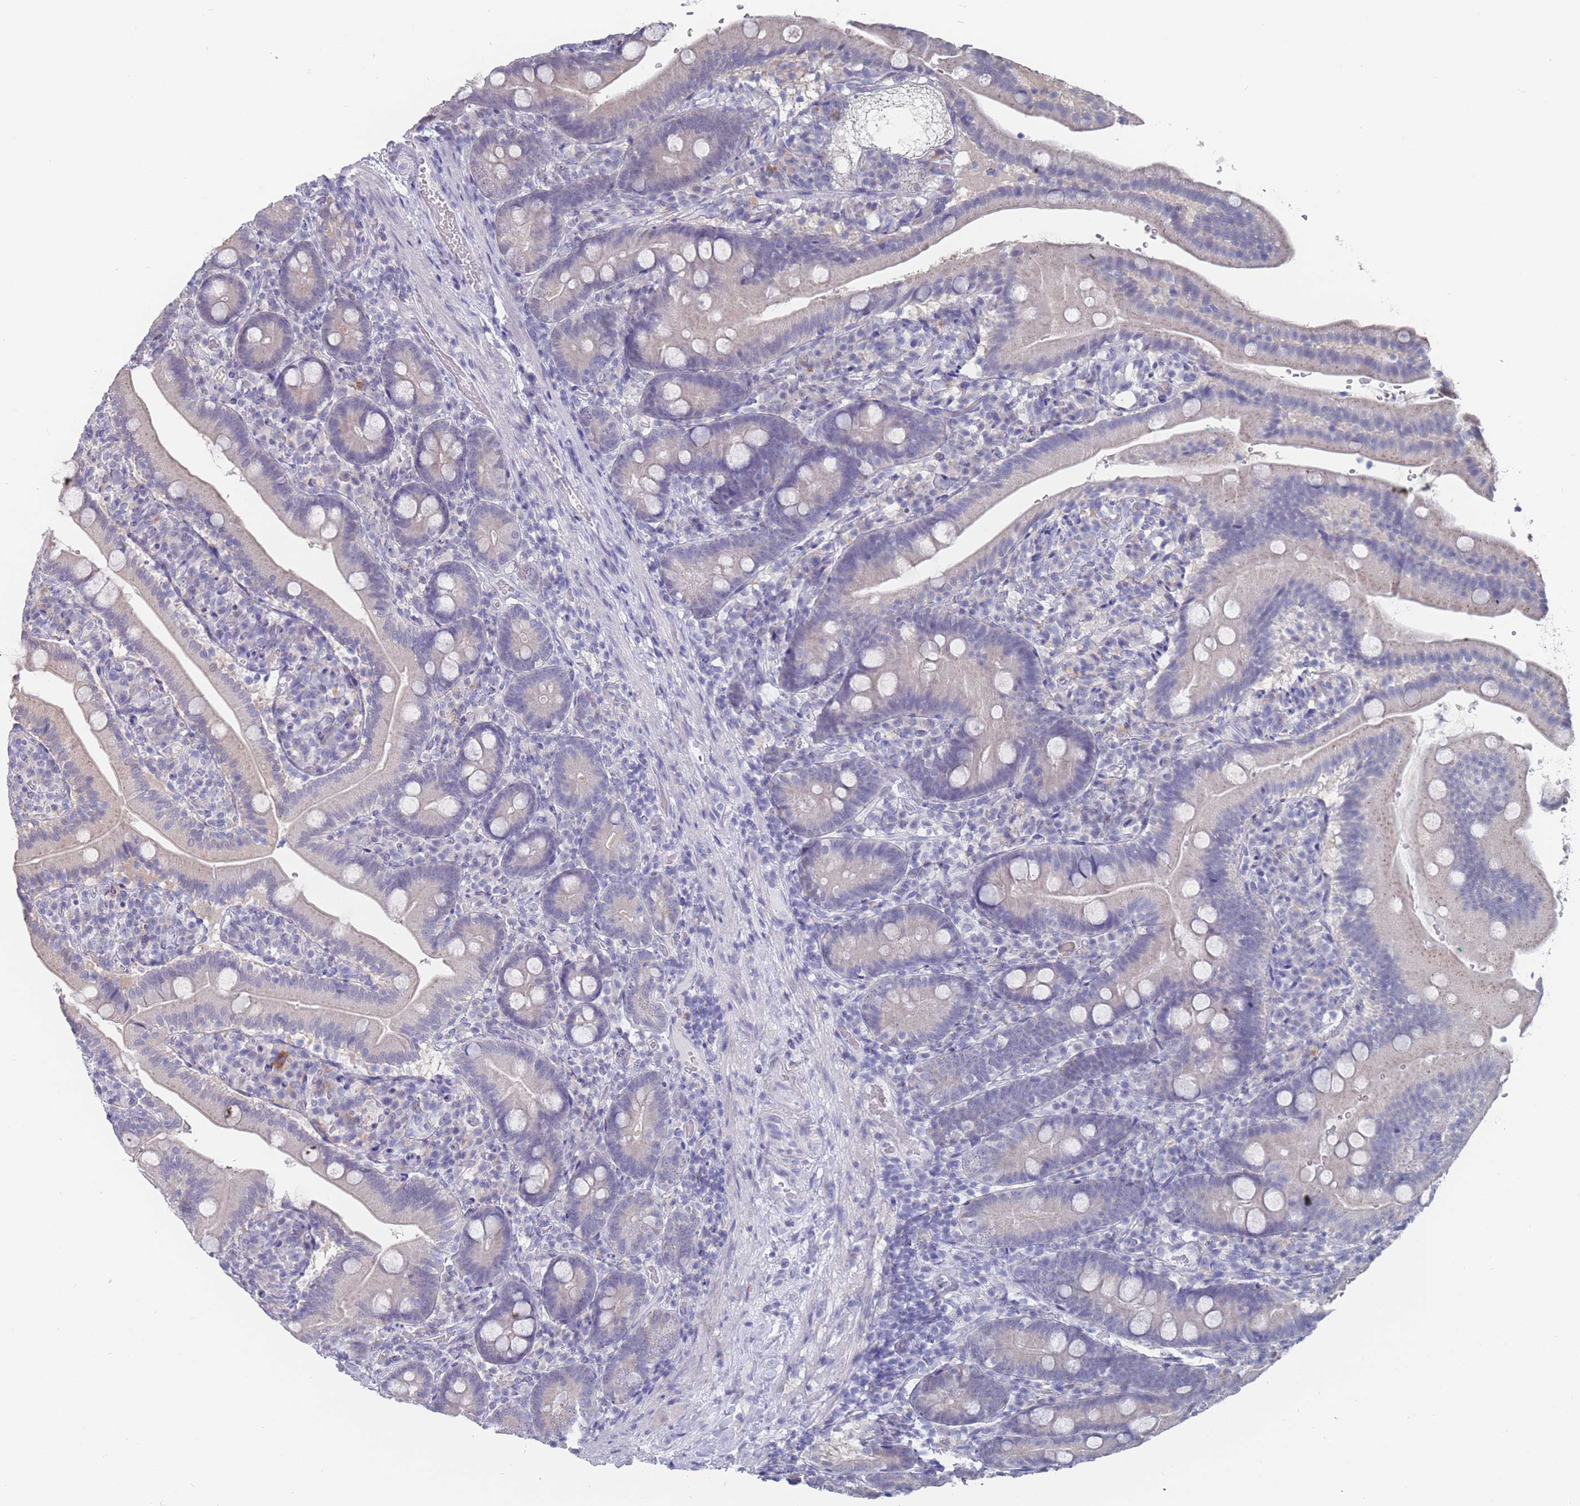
{"staining": {"intensity": "negative", "quantity": "none", "location": "none"}, "tissue": "duodenum", "cell_type": "Glandular cells", "image_type": "normal", "snomed": [{"axis": "morphology", "description": "Normal tissue, NOS"}, {"axis": "topography", "description": "Duodenum"}], "caption": "Immunohistochemistry (IHC) micrograph of normal human duodenum stained for a protein (brown), which shows no expression in glandular cells.", "gene": "CYP51A1", "patient": {"sex": "female", "age": 67}}